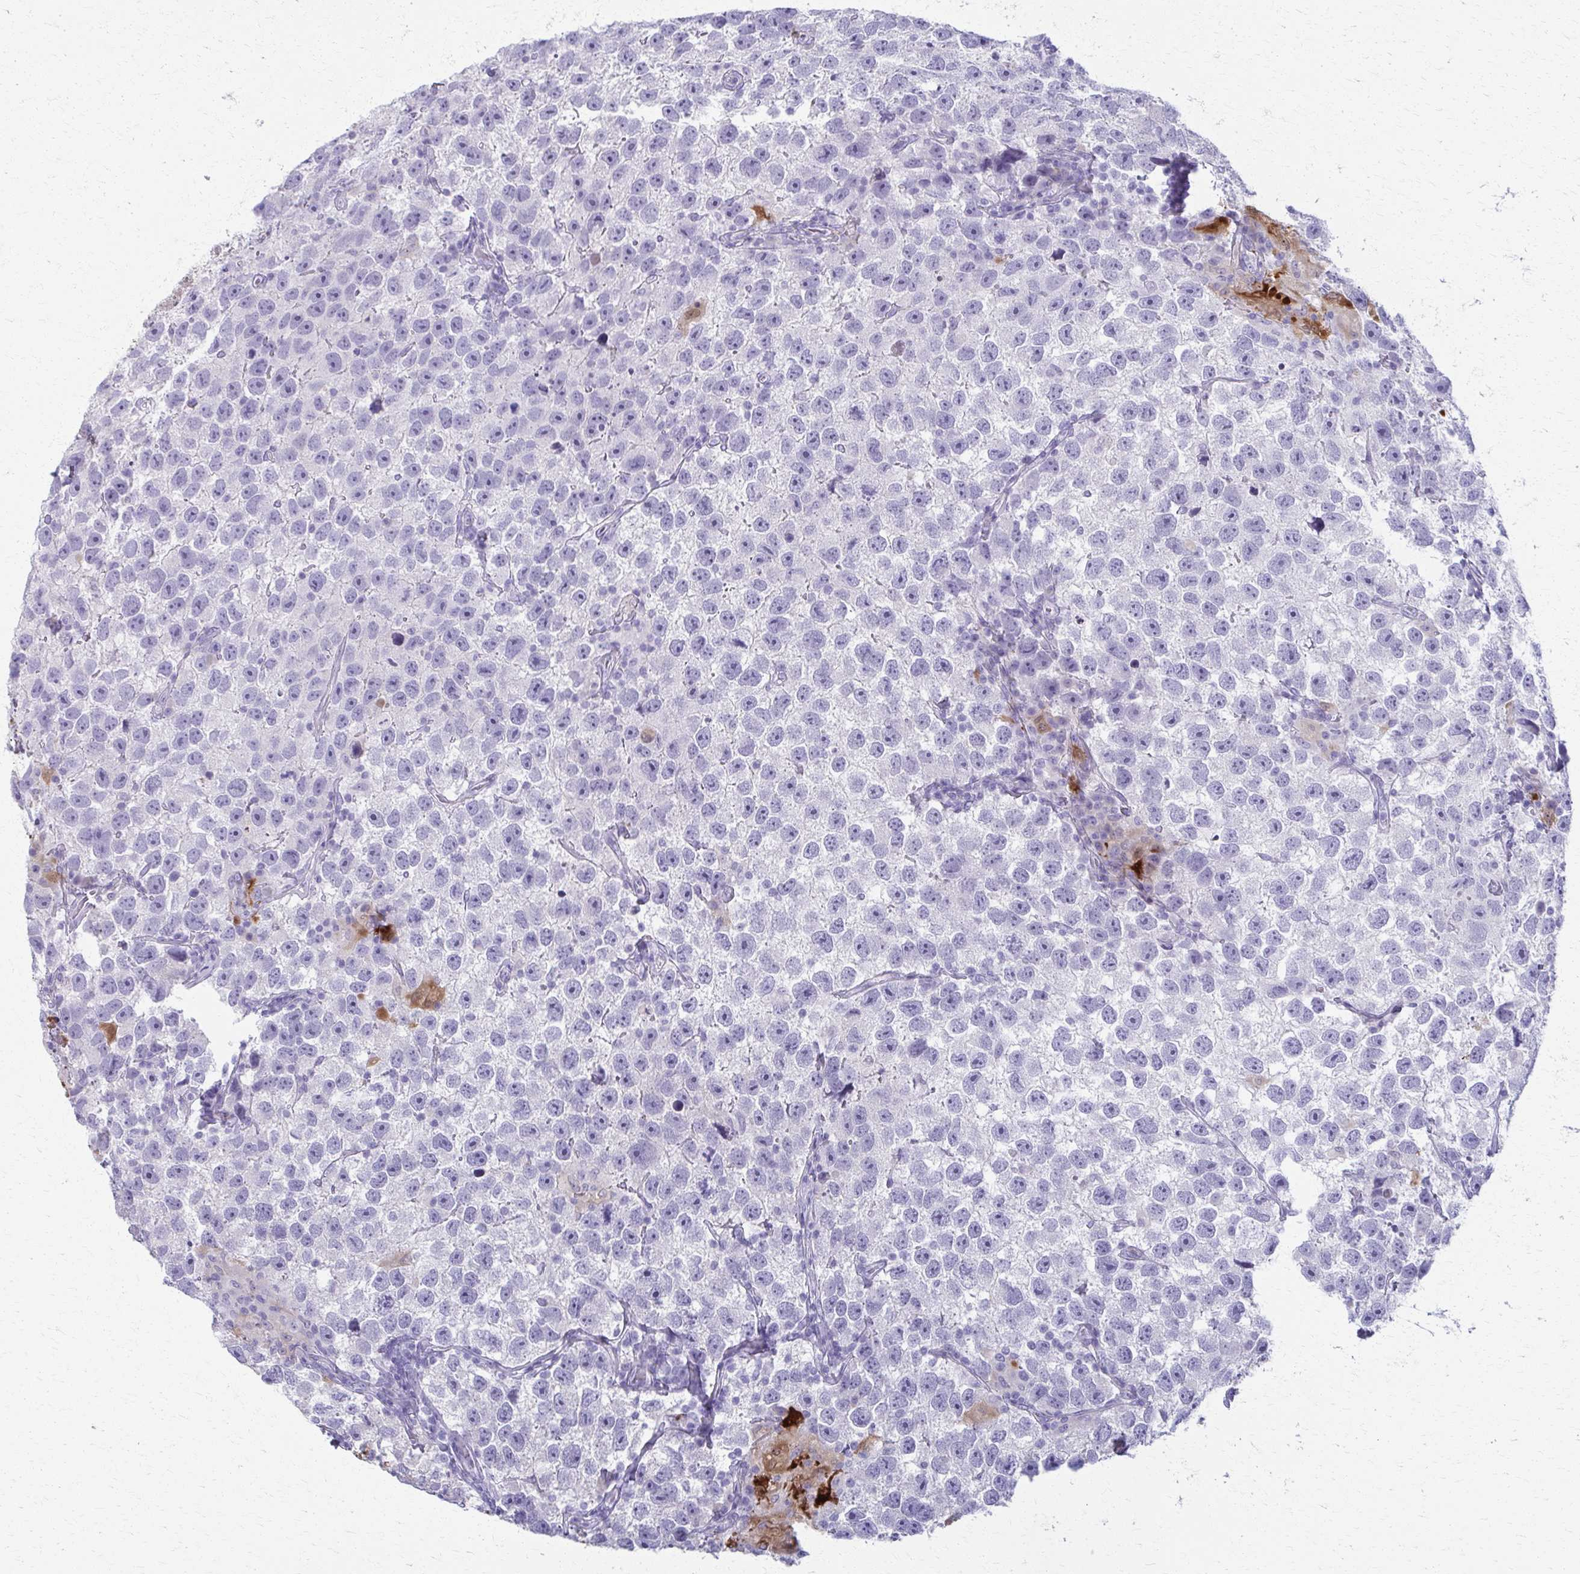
{"staining": {"intensity": "negative", "quantity": "none", "location": "none"}, "tissue": "testis cancer", "cell_type": "Tumor cells", "image_type": "cancer", "snomed": [{"axis": "morphology", "description": "Seminoma, NOS"}, {"axis": "topography", "description": "Testis"}], "caption": "Testis cancer (seminoma) stained for a protein using immunohistochemistry displays no positivity tumor cells.", "gene": "OR4M1", "patient": {"sex": "male", "age": 26}}